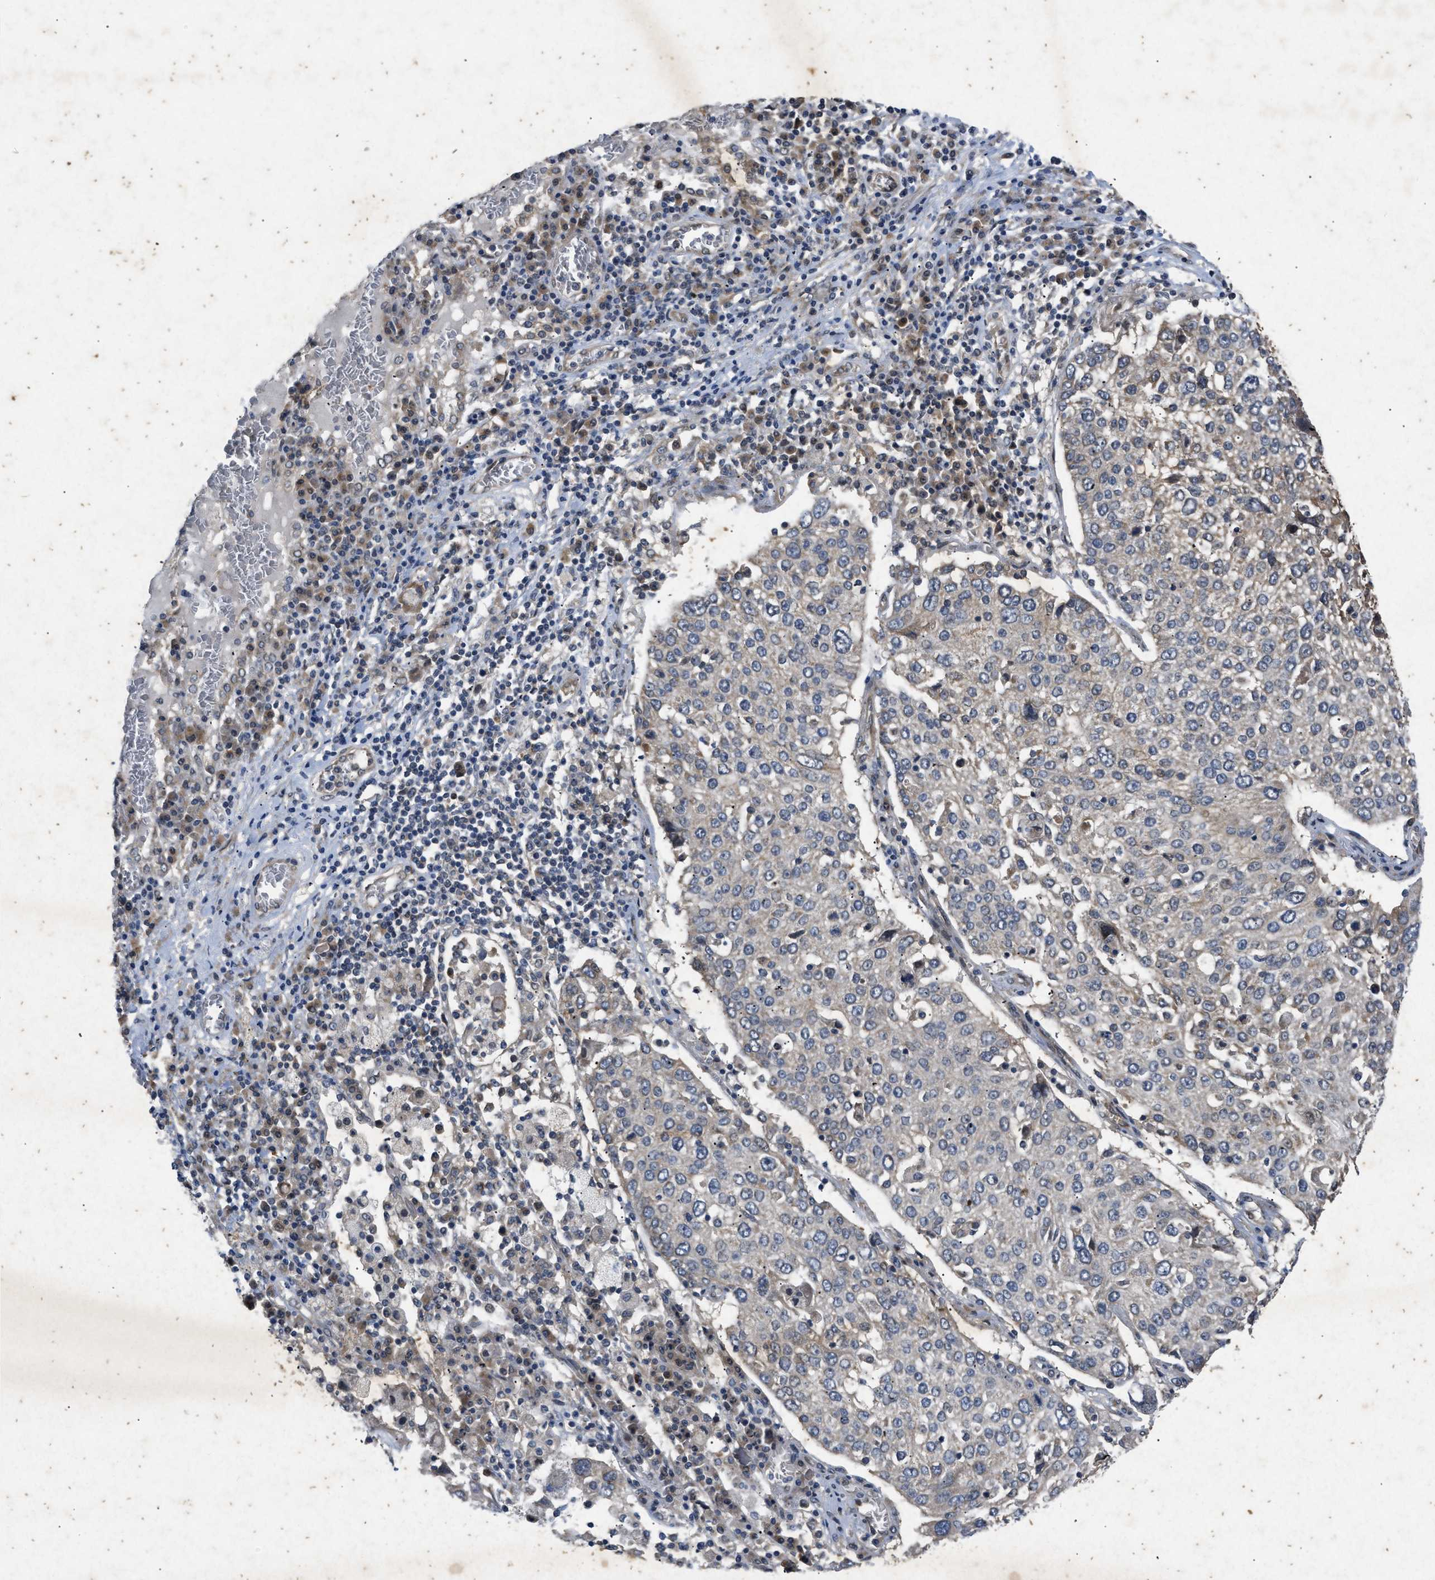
{"staining": {"intensity": "moderate", "quantity": "<25%", "location": "cytoplasmic/membranous"}, "tissue": "lung cancer", "cell_type": "Tumor cells", "image_type": "cancer", "snomed": [{"axis": "morphology", "description": "Squamous cell carcinoma, NOS"}, {"axis": "topography", "description": "Lung"}], "caption": "About <25% of tumor cells in human lung cancer (squamous cell carcinoma) show moderate cytoplasmic/membranous protein positivity as visualized by brown immunohistochemical staining.", "gene": "PRKG2", "patient": {"sex": "male", "age": 65}}